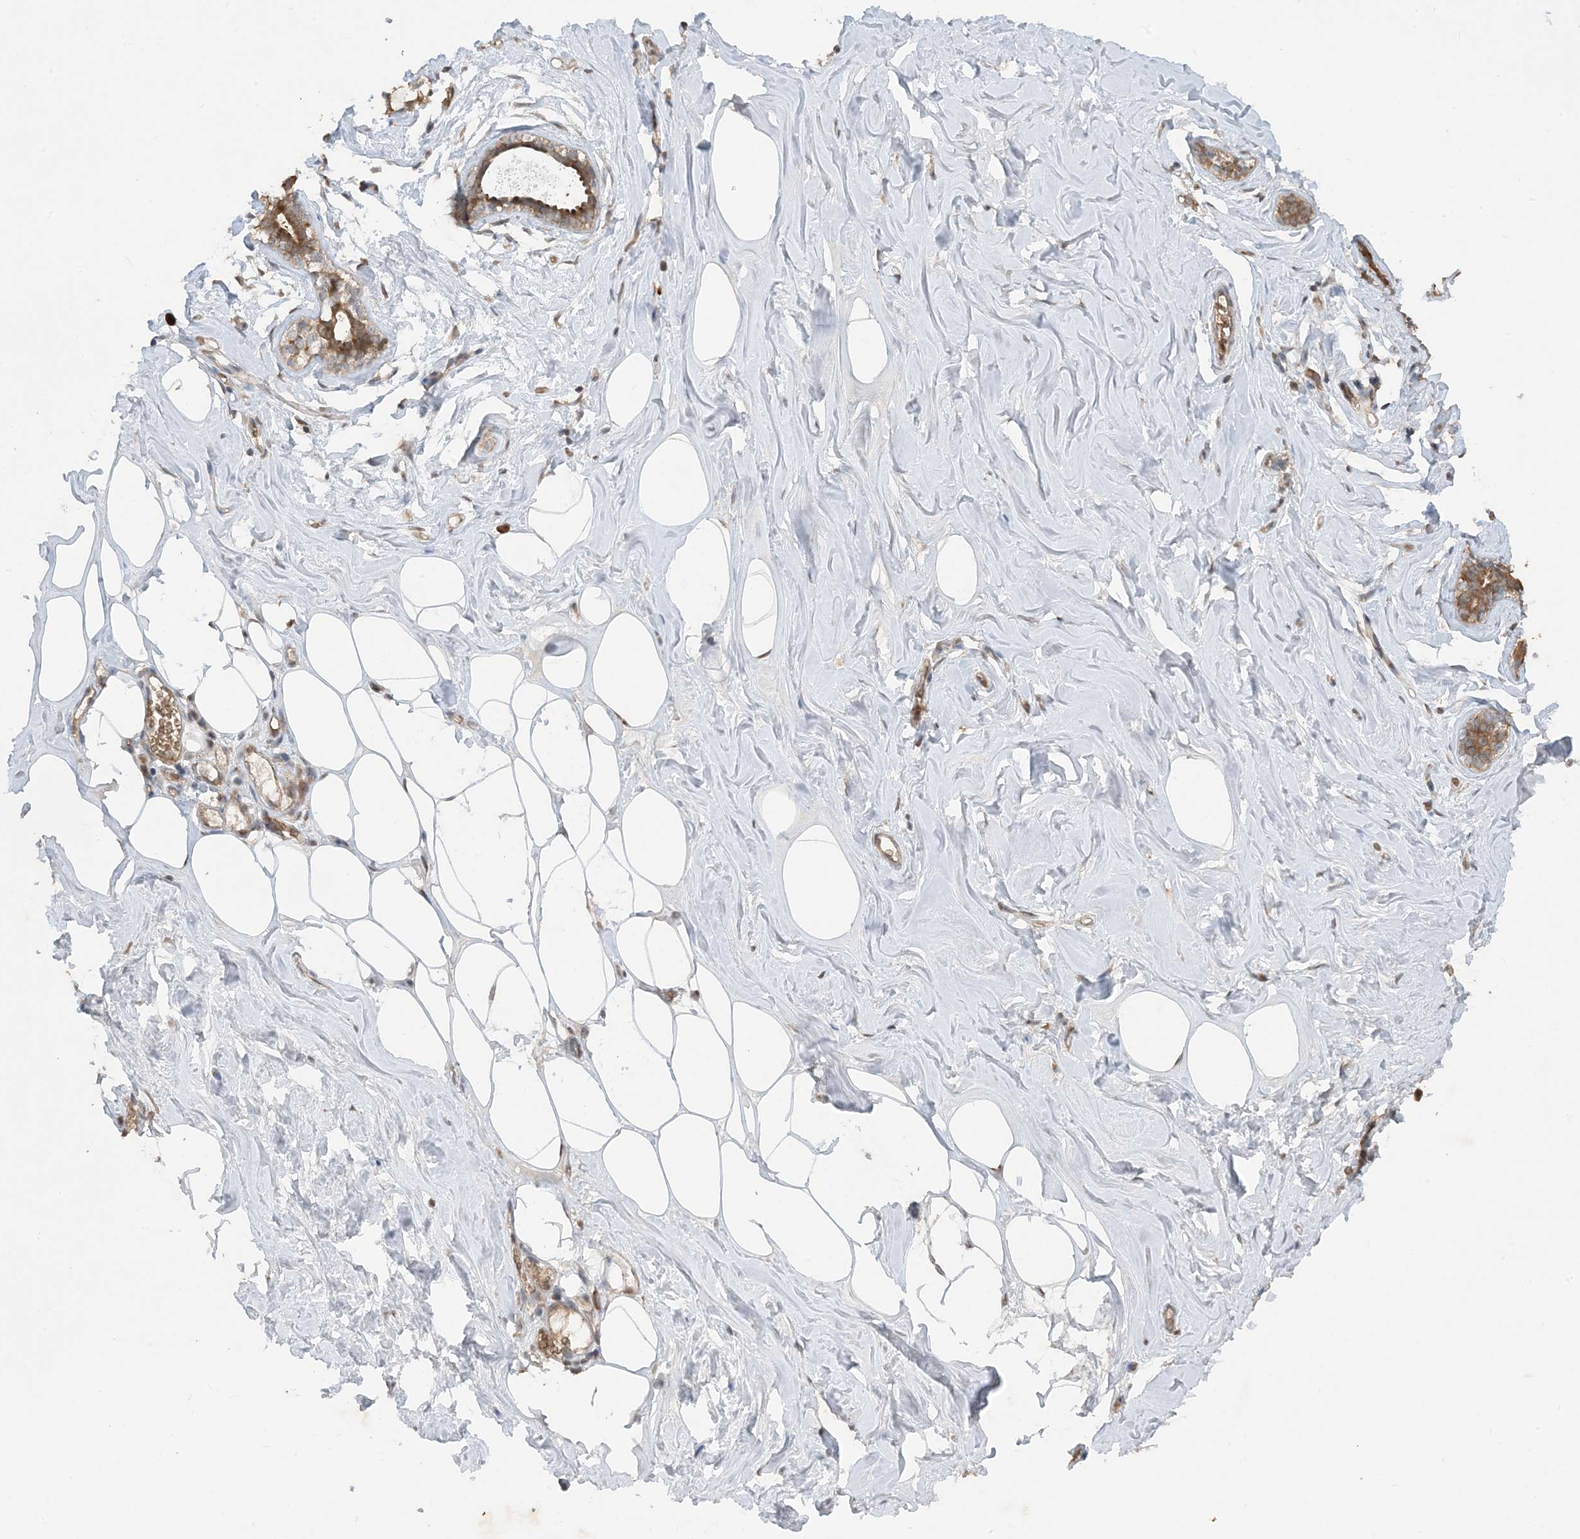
{"staining": {"intensity": "moderate", "quantity": "25%-75%", "location": "cytoplasmic/membranous"}, "tissue": "adipose tissue", "cell_type": "Adipocytes", "image_type": "normal", "snomed": [{"axis": "morphology", "description": "Normal tissue, NOS"}, {"axis": "morphology", "description": "Fibrosis, NOS"}, {"axis": "topography", "description": "Breast"}, {"axis": "topography", "description": "Adipose tissue"}], "caption": "A brown stain shows moderate cytoplasmic/membranous staining of a protein in adipocytes of normal human adipose tissue. Nuclei are stained in blue.", "gene": "PUSL1", "patient": {"sex": "female", "age": 39}}